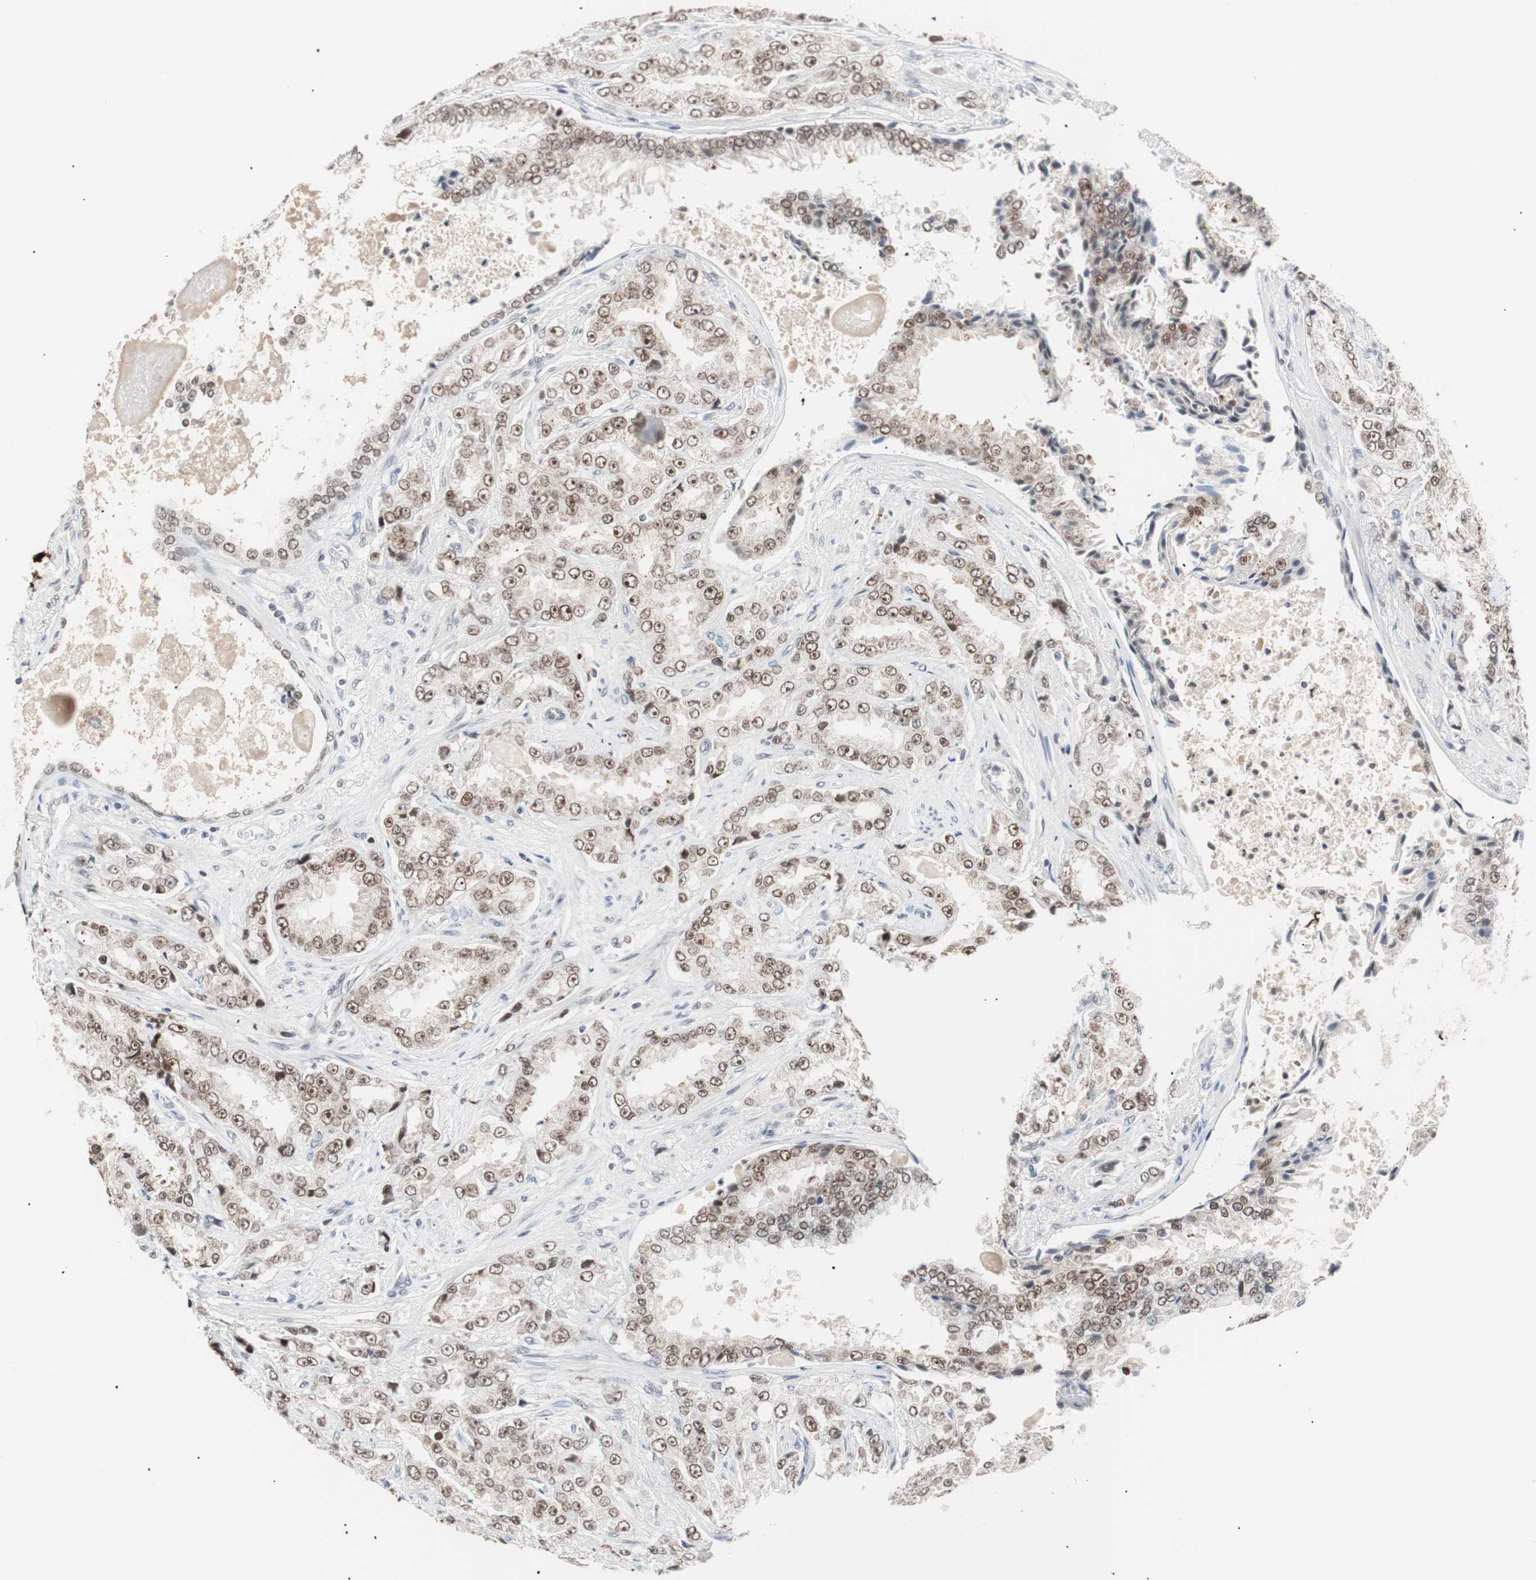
{"staining": {"intensity": "moderate", "quantity": ">75%", "location": "nuclear"}, "tissue": "prostate cancer", "cell_type": "Tumor cells", "image_type": "cancer", "snomed": [{"axis": "morphology", "description": "Adenocarcinoma, High grade"}, {"axis": "topography", "description": "Prostate"}], "caption": "This histopathology image demonstrates prostate cancer (adenocarcinoma (high-grade)) stained with immunohistochemistry to label a protein in brown. The nuclear of tumor cells show moderate positivity for the protein. Nuclei are counter-stained blue.", "gene": "LIG3", "patient": {"sex": "male", "age": 73}}